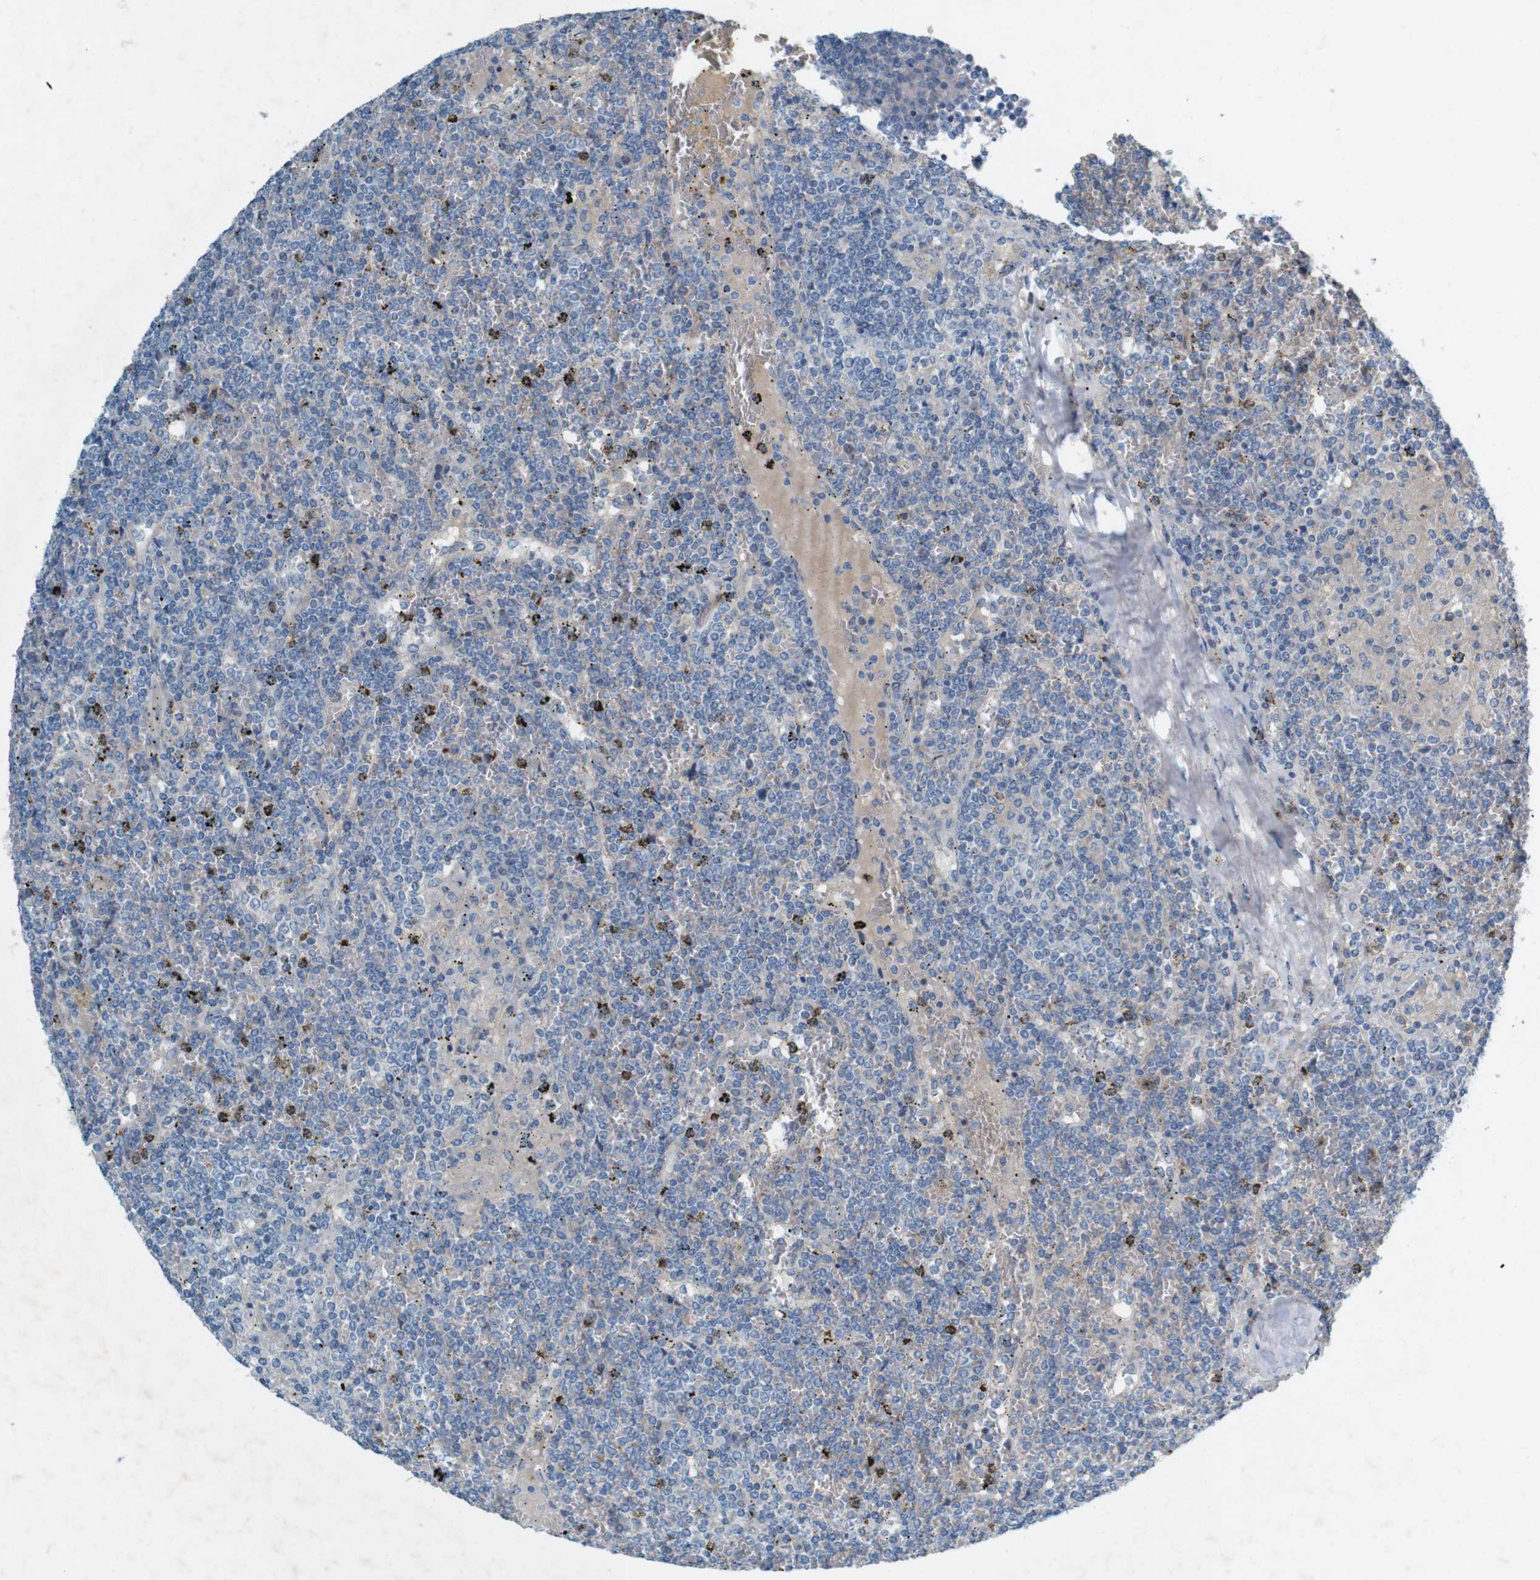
{"staining": {"intensity": "negative", "quantity": "none", "location": "none"}, "tissue": "lymphoma", "cell_type": "Tumor cells", "image_type": "cancer", "snomed": [{"axis": "morphology", "description": "Malignant lymphoma, non-Hodgkin's type, Low grade"}, {"axis": "topography", "description": "Spleen"}], "caption": "High magnification brightfield microscopy of low-grade malignant lymphoma, non-Hodgkin's type stained with DAB (brown) and counterstained with hematoxylin (blue): tumor cells show no significant staining.", "gene": "PVR", "patient": {"sex": "female", "age": 19}}